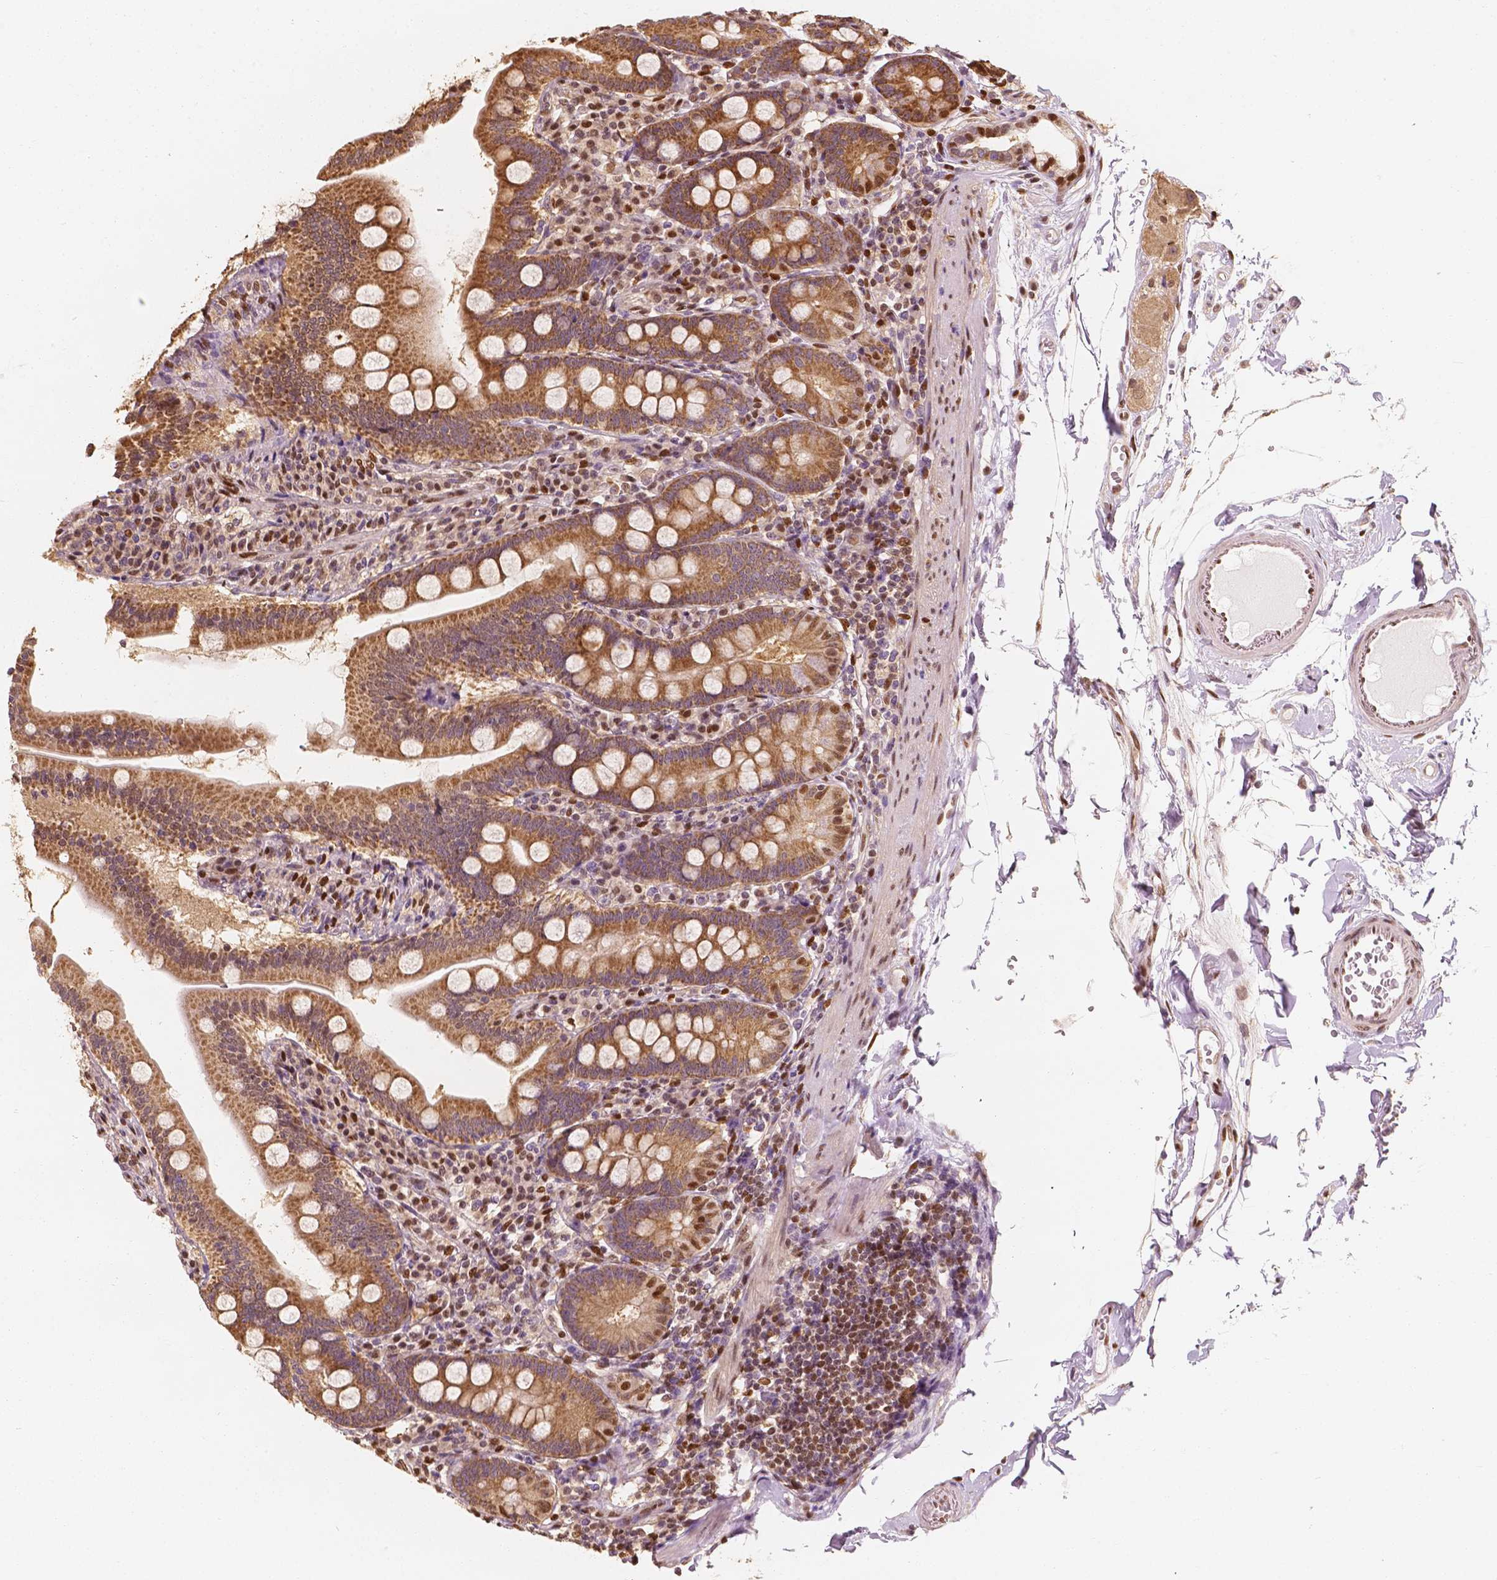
{"staining": {"intensity": "moderate", "quantity": ">75%", "location": "cytoplasmic/membranous,nuclear"}, "tissue": "duodenum", "cell_type": "Glandular cells", "image_type": "normal", "snomed": [{"axis": "morphology", "description": "Normal tissue, NOS"}, {"axis": "topography", "description": "Duodenum"}], "caption": "Duodenum stained with a protein marker displays moderate staining in glandular cells.", "gene": "TBC1D17", "patient": {"sex": "female", "age": 67}}